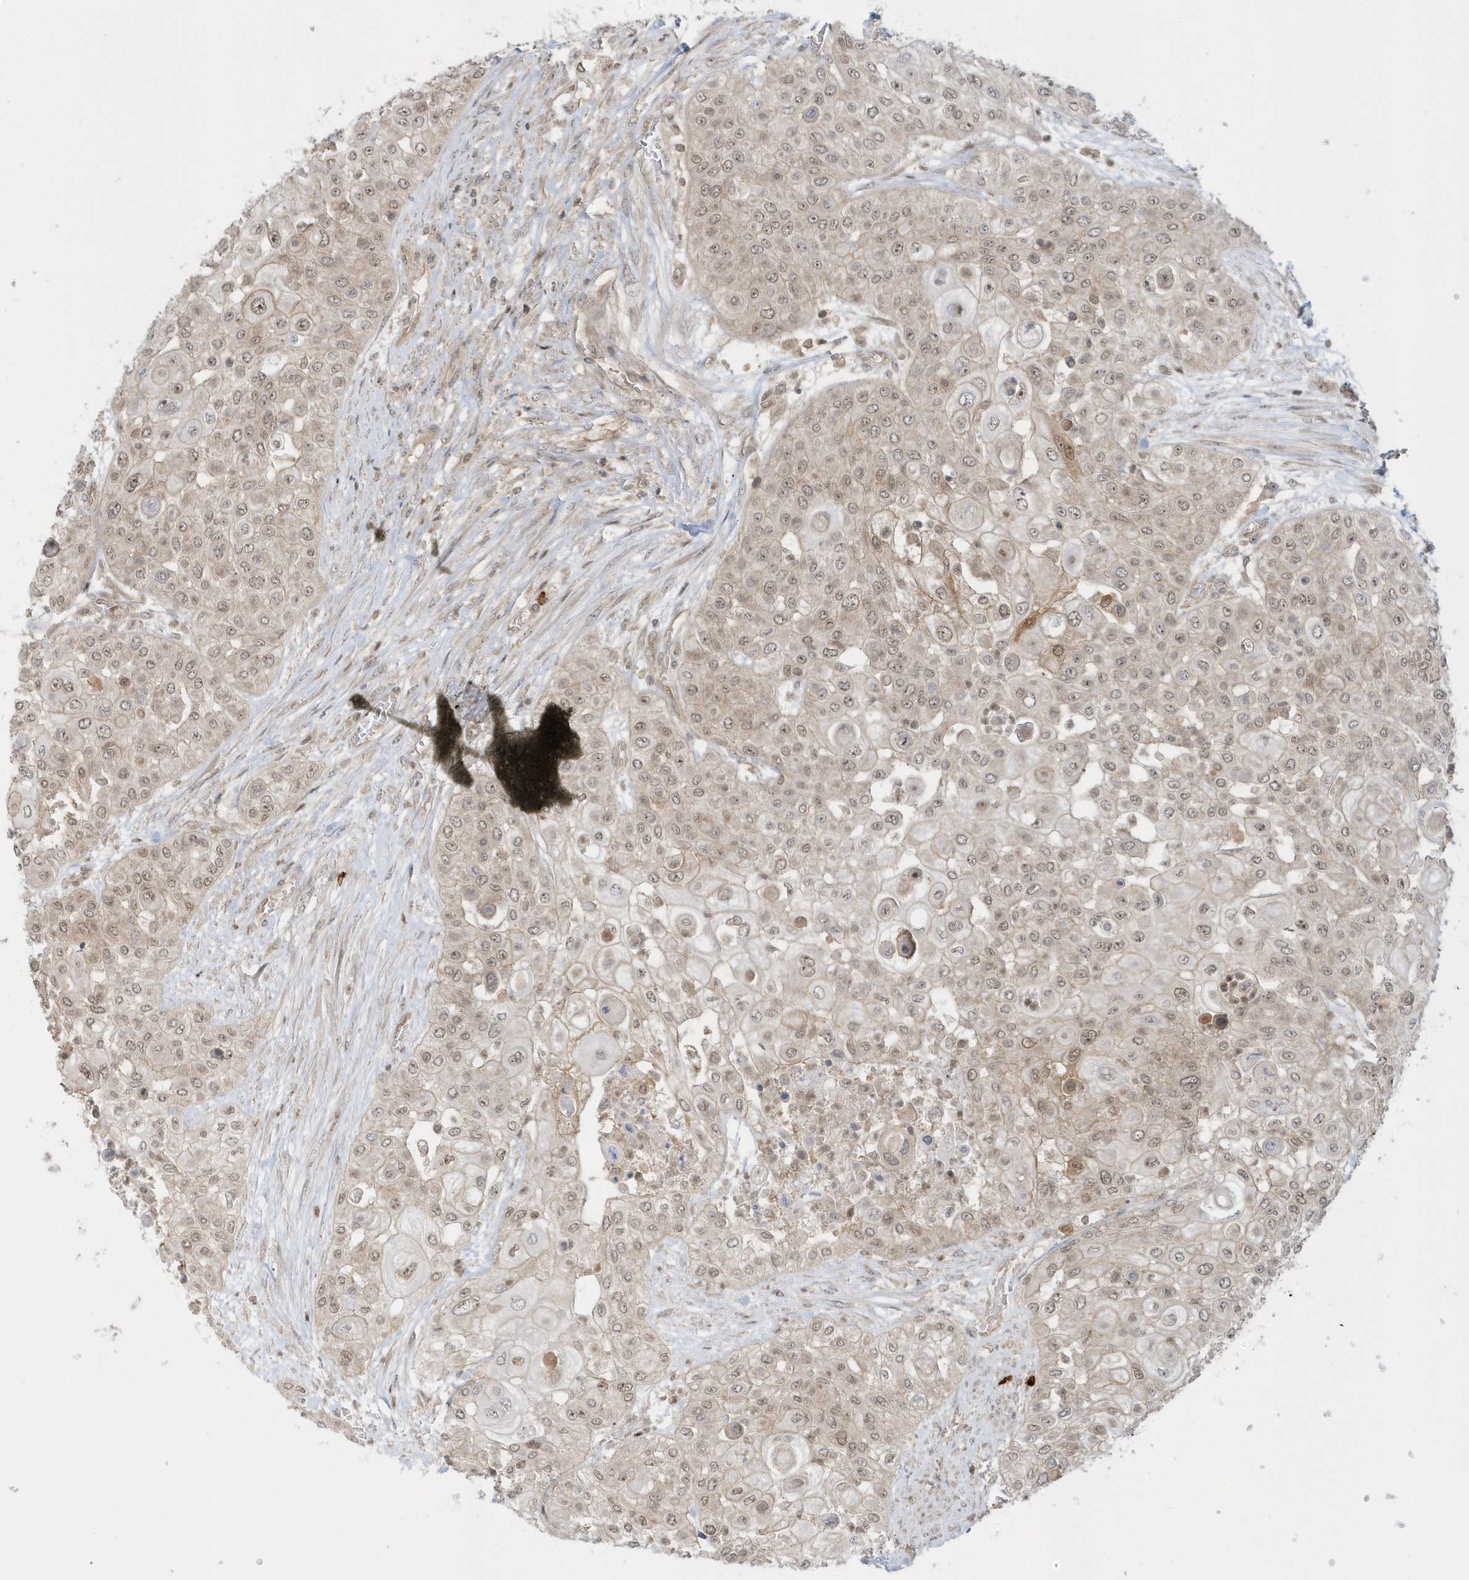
{"staining": {"intensity": "weak", "quantity": "25%-75%", "location": "nuclear"}, "tissue": "urothelial cancer", "cell_type": "Tumor cells", "image_type": "cancer", "snomed": [{"axis": "morphology", "description": "Urothelial carcinoma, High grade"}, {"axis": "topography", "description": "Urinary bladder"}], "caption": "An immunohistochemistry (IHC) image of tumor tissue is shown. Protein staining in brown shows weak nuclear positivity in high-grade urothelial carcinoma within tumor cells. The protein of interest is shown in brown color, while the nuclei are stained blue.", "gene": "PPP1R7", "patient": {"sex": "female", "age": 79}}